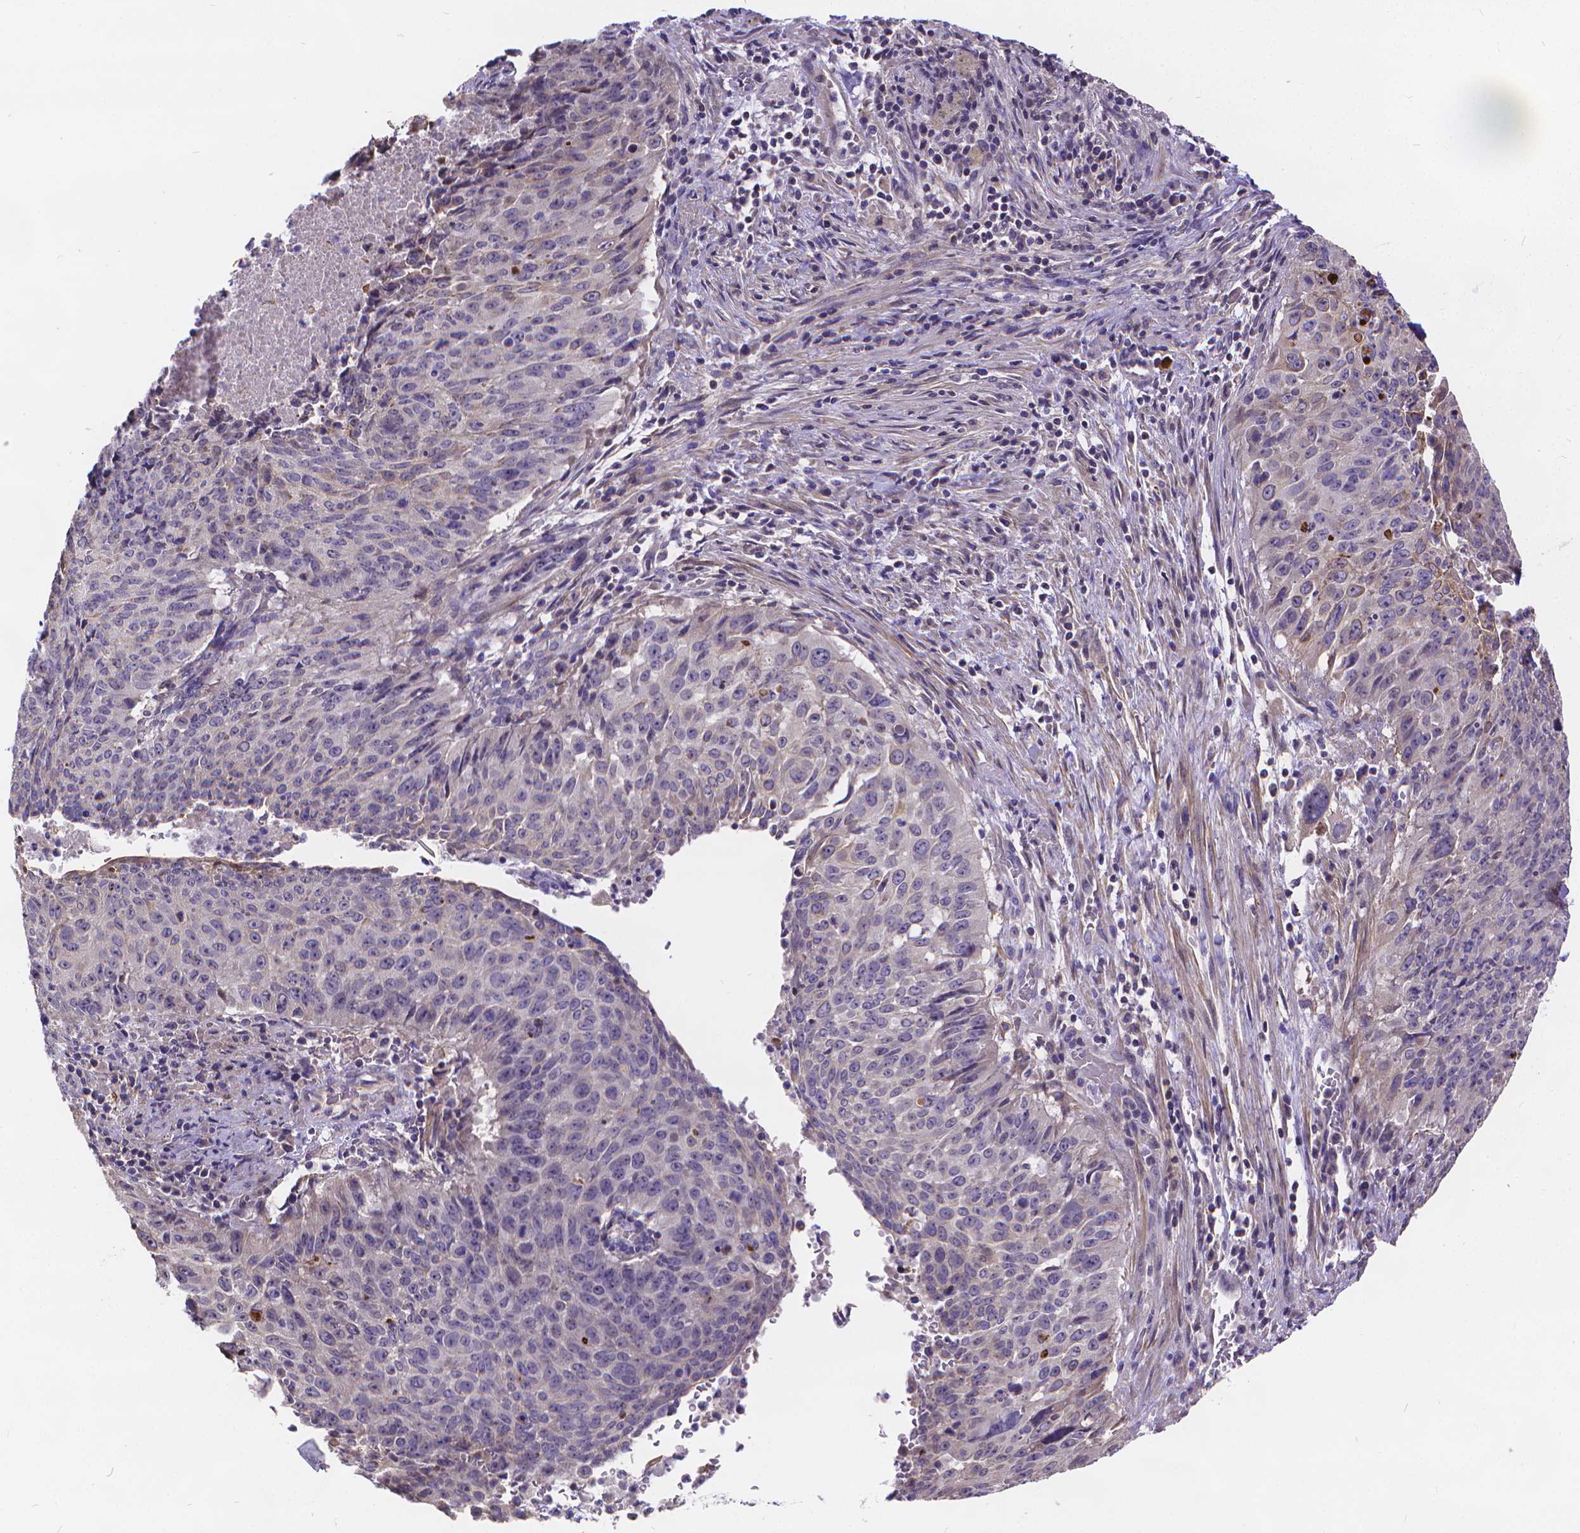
{"staining": {"intensity": "negative", "quantity": "none", "location": "none"}, "tissue": "lung cancer", "cell_type": "Tumor cells", "image_type": "cancer", "snomed": [{"axis": "morphology", "description": "Normal tissue, NOS"}, {"axis": "morphology", "description": "Squamous cell carcinoma, NOS"}, {"axis": "topography", "description": "Bronchus"}, {"axis": "topography", "description": "Lung"}], "caption": "High magnification brightfield microscopy of lung cancer stained with DAB (brown) and counterstained with hematoxylin (blue): tumor cells show no significant expression.", "gene": "GLRB", "patient": {"sex": "male", "age": 64}}